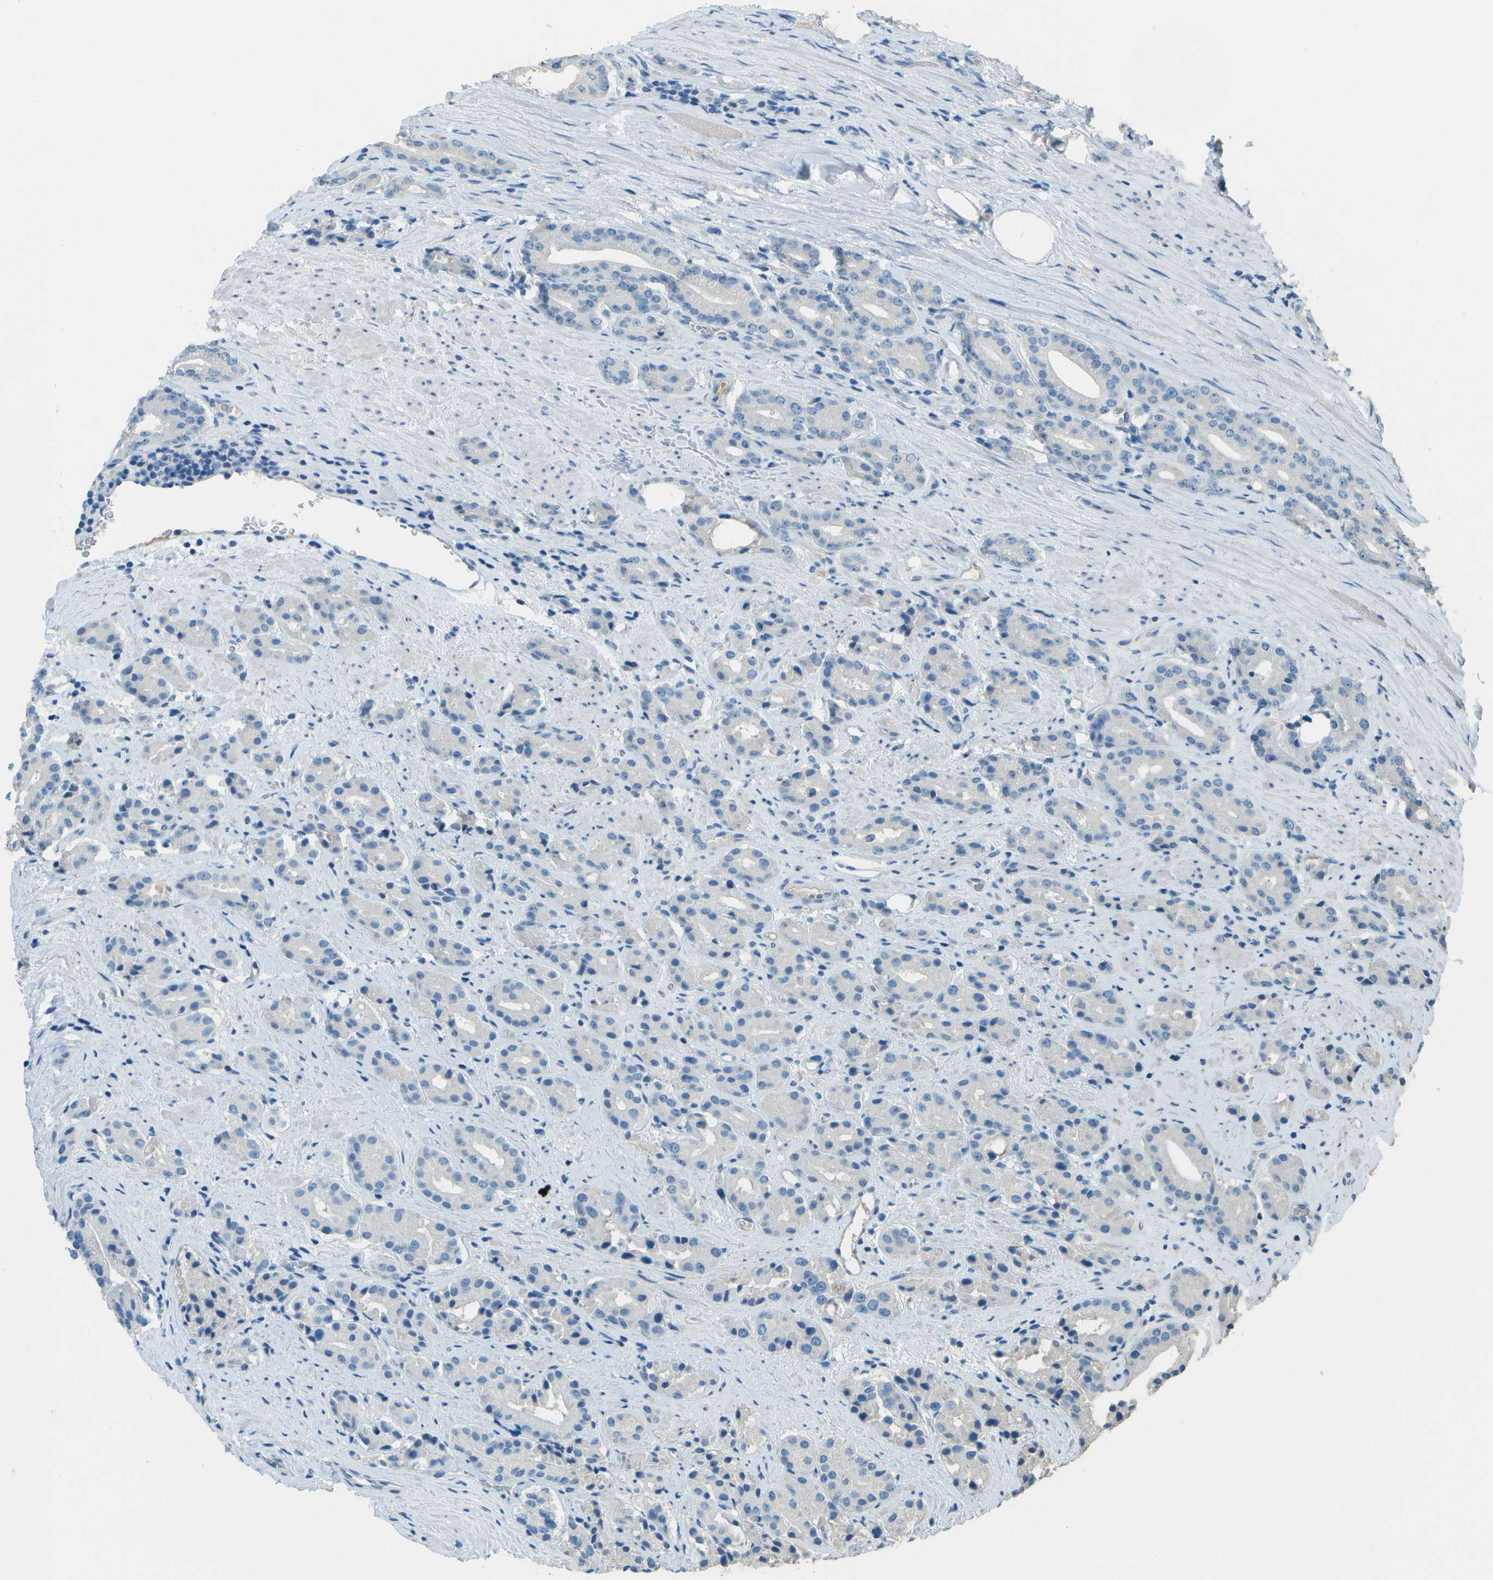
{"staining": {"intensity": "negative", "quantity": "none", "location": "none"}, "tissue": "prostate cancer", "cell_type": "Tumor cells", "image_type": "cancer", "snomed": [{"axis": "morphology", "description": "Adenocarcinoma, High grade"}, {"axis": "topography", "description": "Prostate"}], "caption": "This is an immunohistochemistry histopathology image of human prostate cancer. There is no expression in tumor cells.", "gene": "LGI2", "patient": {"sex": "male", "age": 71}}